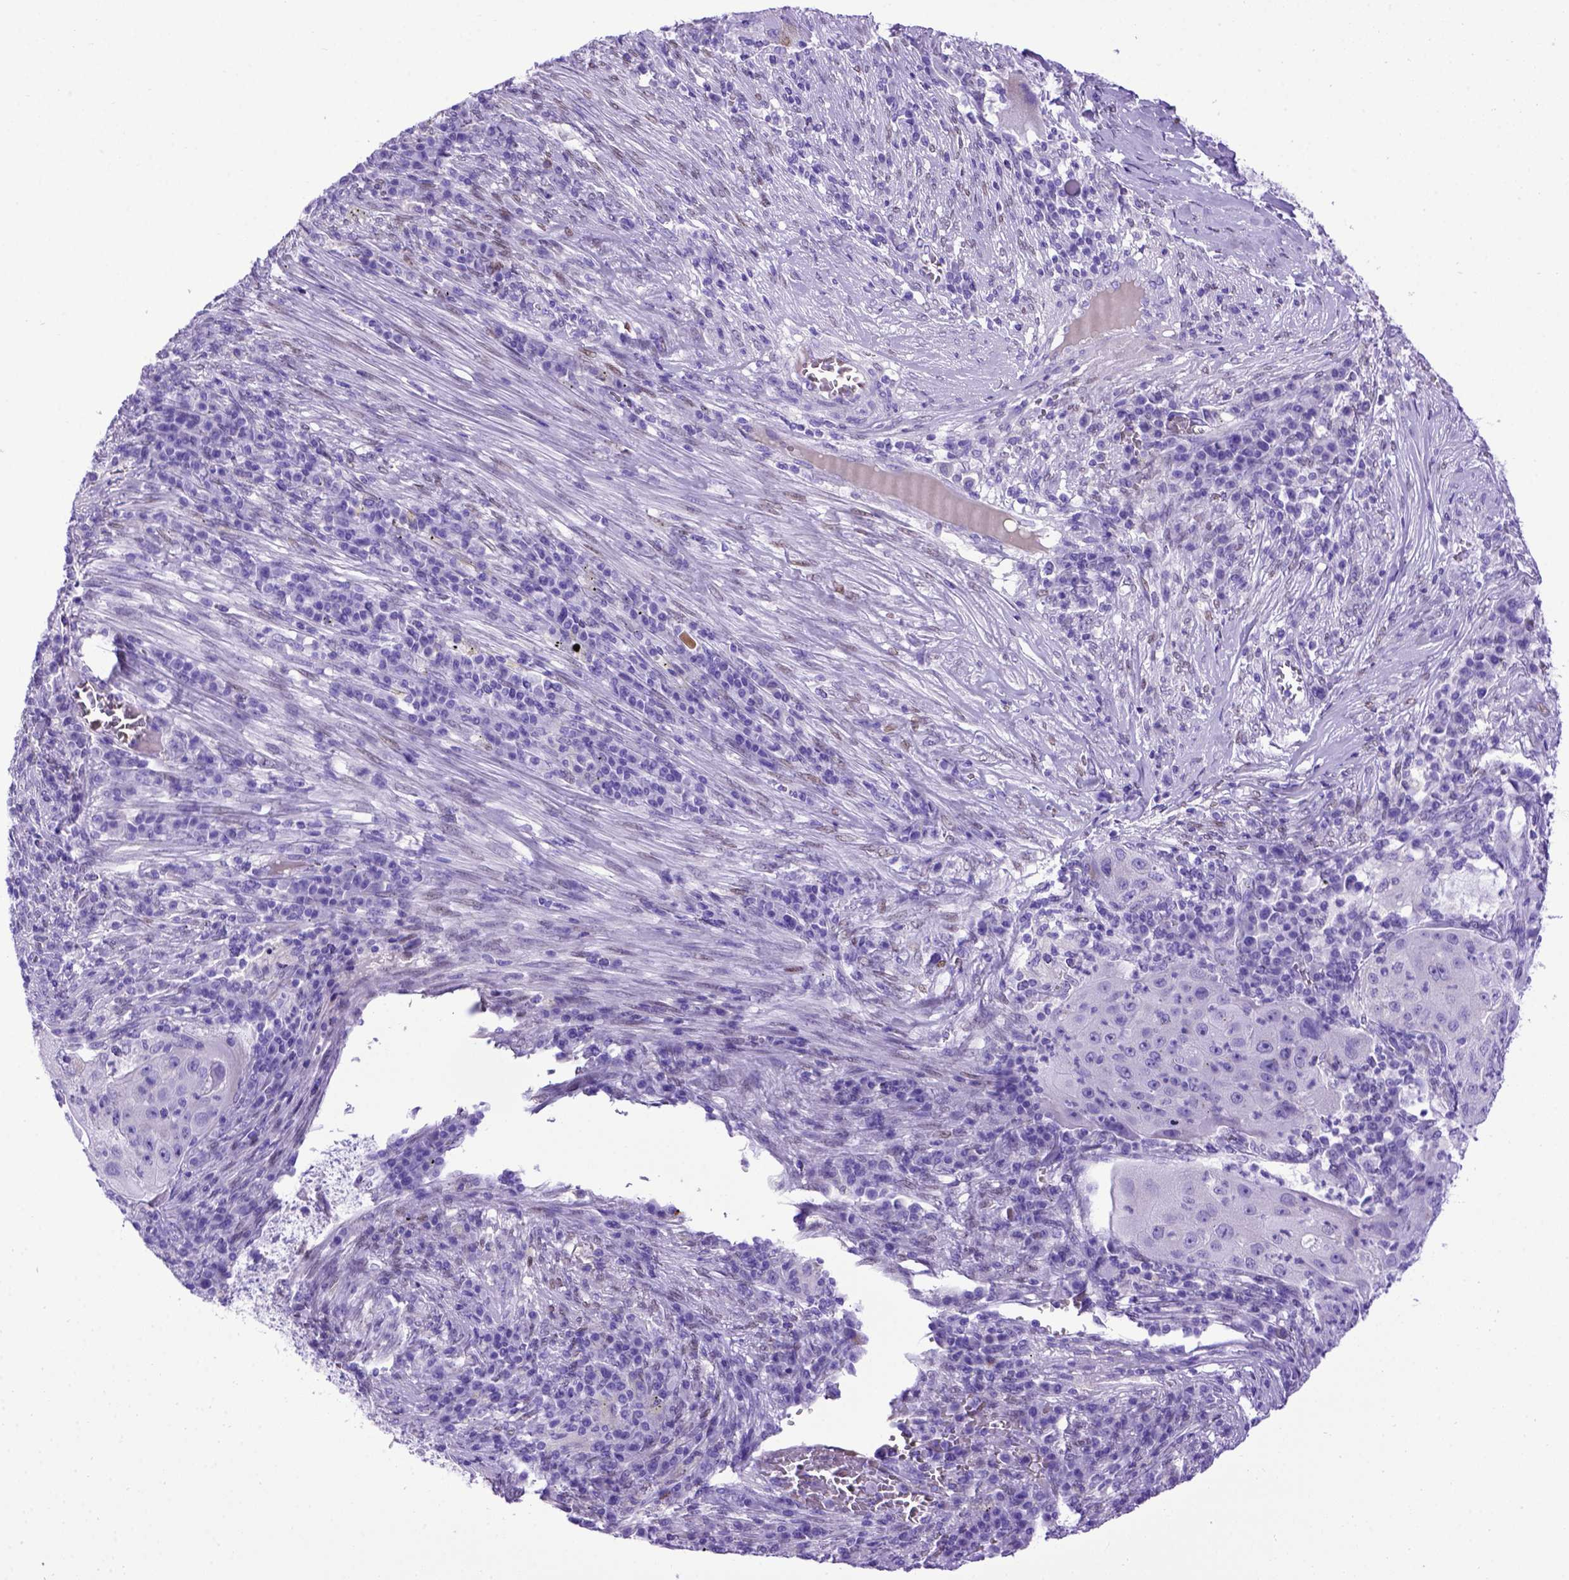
{"staining": {"intensity": "negative", "quantity": "none", "location": "none"}, "tissue": "lung cancer", "cell_type": "Tumor cells", "image_type": "cancer", "snomed": [{"axis": "morphology", "description": "Squamous cell carcinoma, NOS"}, {"axis": "topography", "description": "Lung"}], "caption": "Immunohistochemical staining of human squamous cell carcinoma (lung) shows no significant staining in tumor cells.", "gene": "MEOX2", "patient": {"sex": "female", "age": 59}}